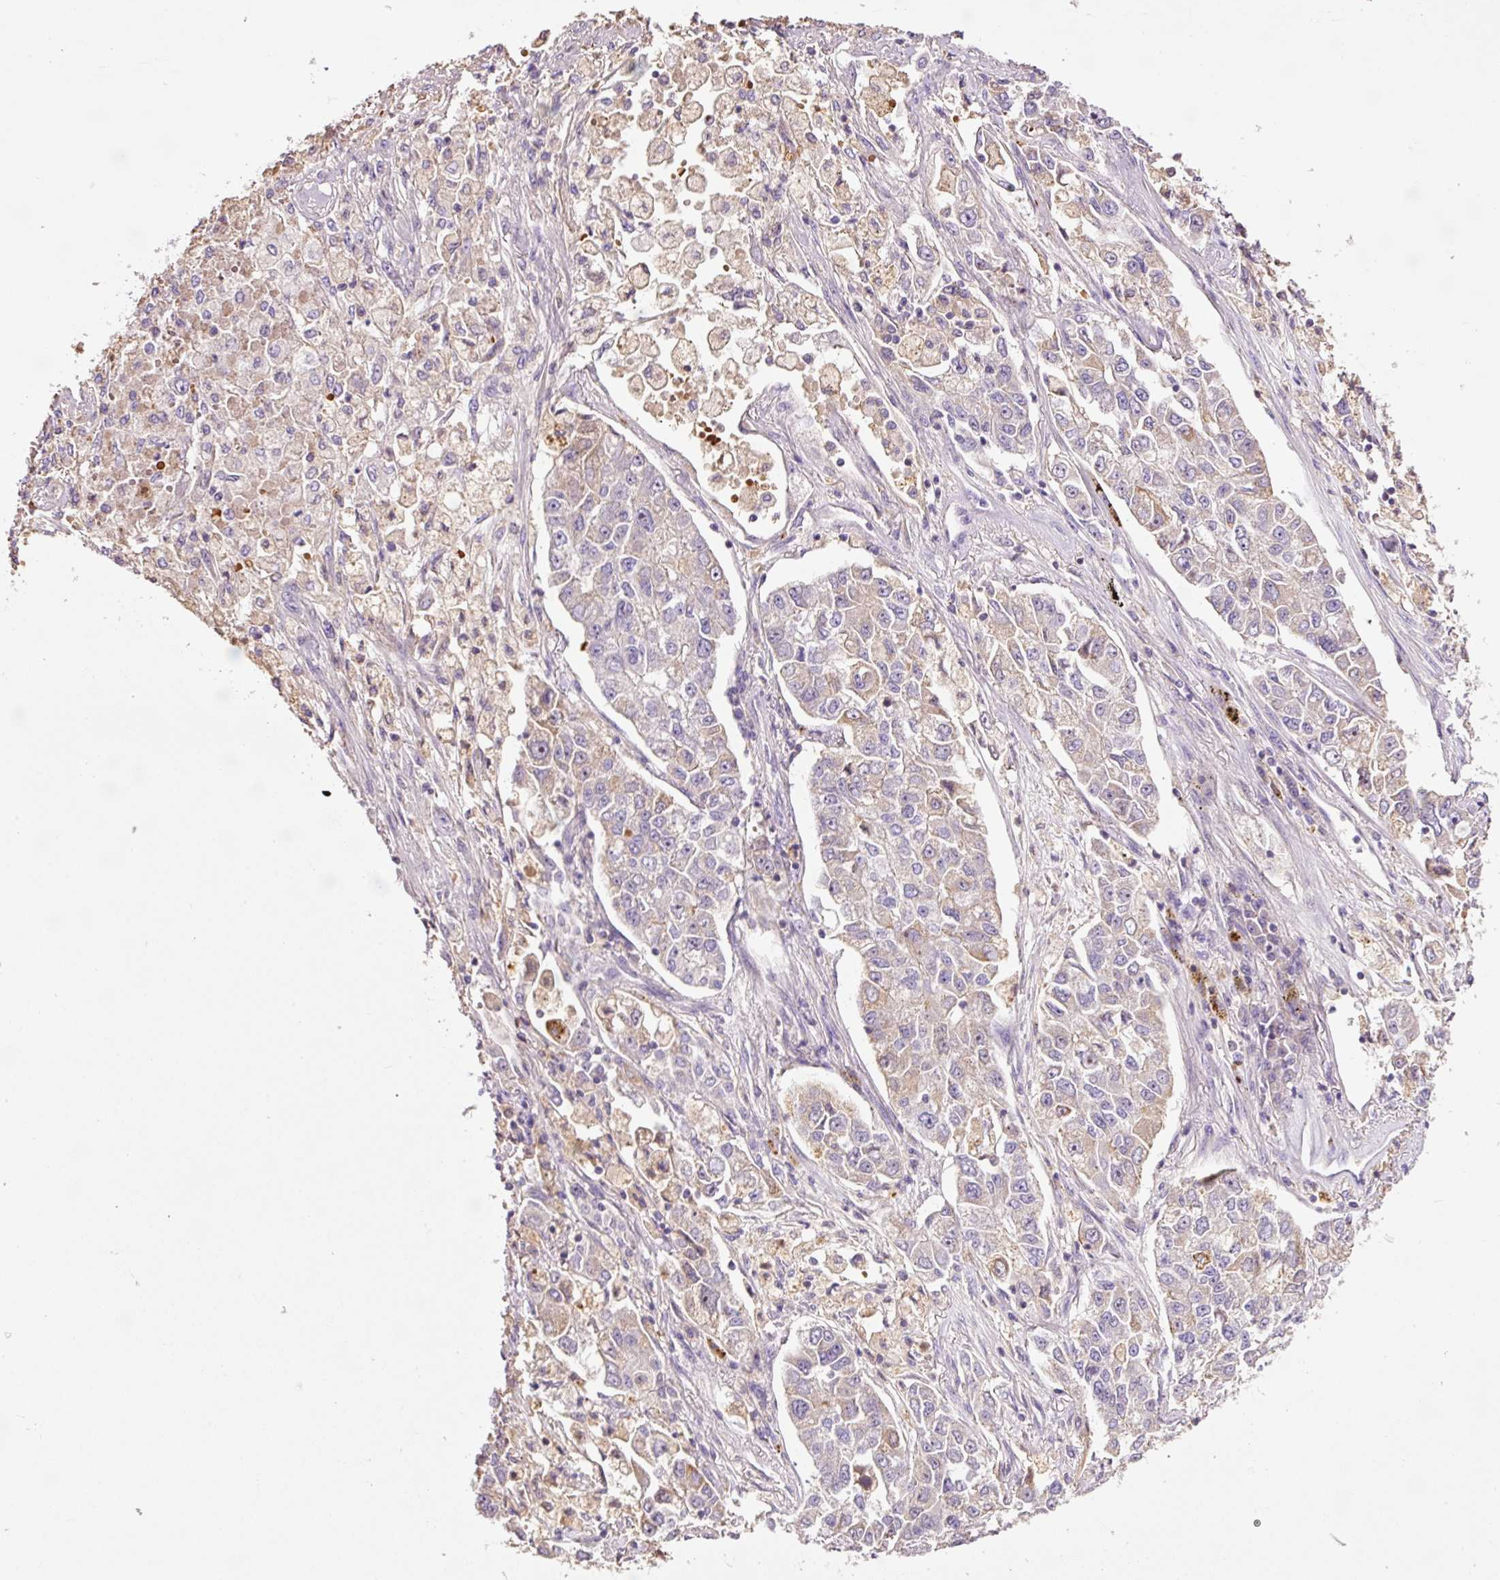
{"staining": {"intensity": "weak", "quantity": "25%-75%", "location": "cytoplasmic/membranous"}, "tissue": "lung cancer", "cell_type": "Tumor cells", "image_type": "cancer", "snomed": [{"axis": "morphology", "description": "Adenocarcinoma, NOS"}, {"axis": "topography", "description": "Lung"}], "caption": "Protein staining shows weak cytoplasmic/membranous positivity in about 25%-75% of tumor cells in lung cancer.", "gene": "TMEM235", "patient": {"sex": "male", "age": 49}}